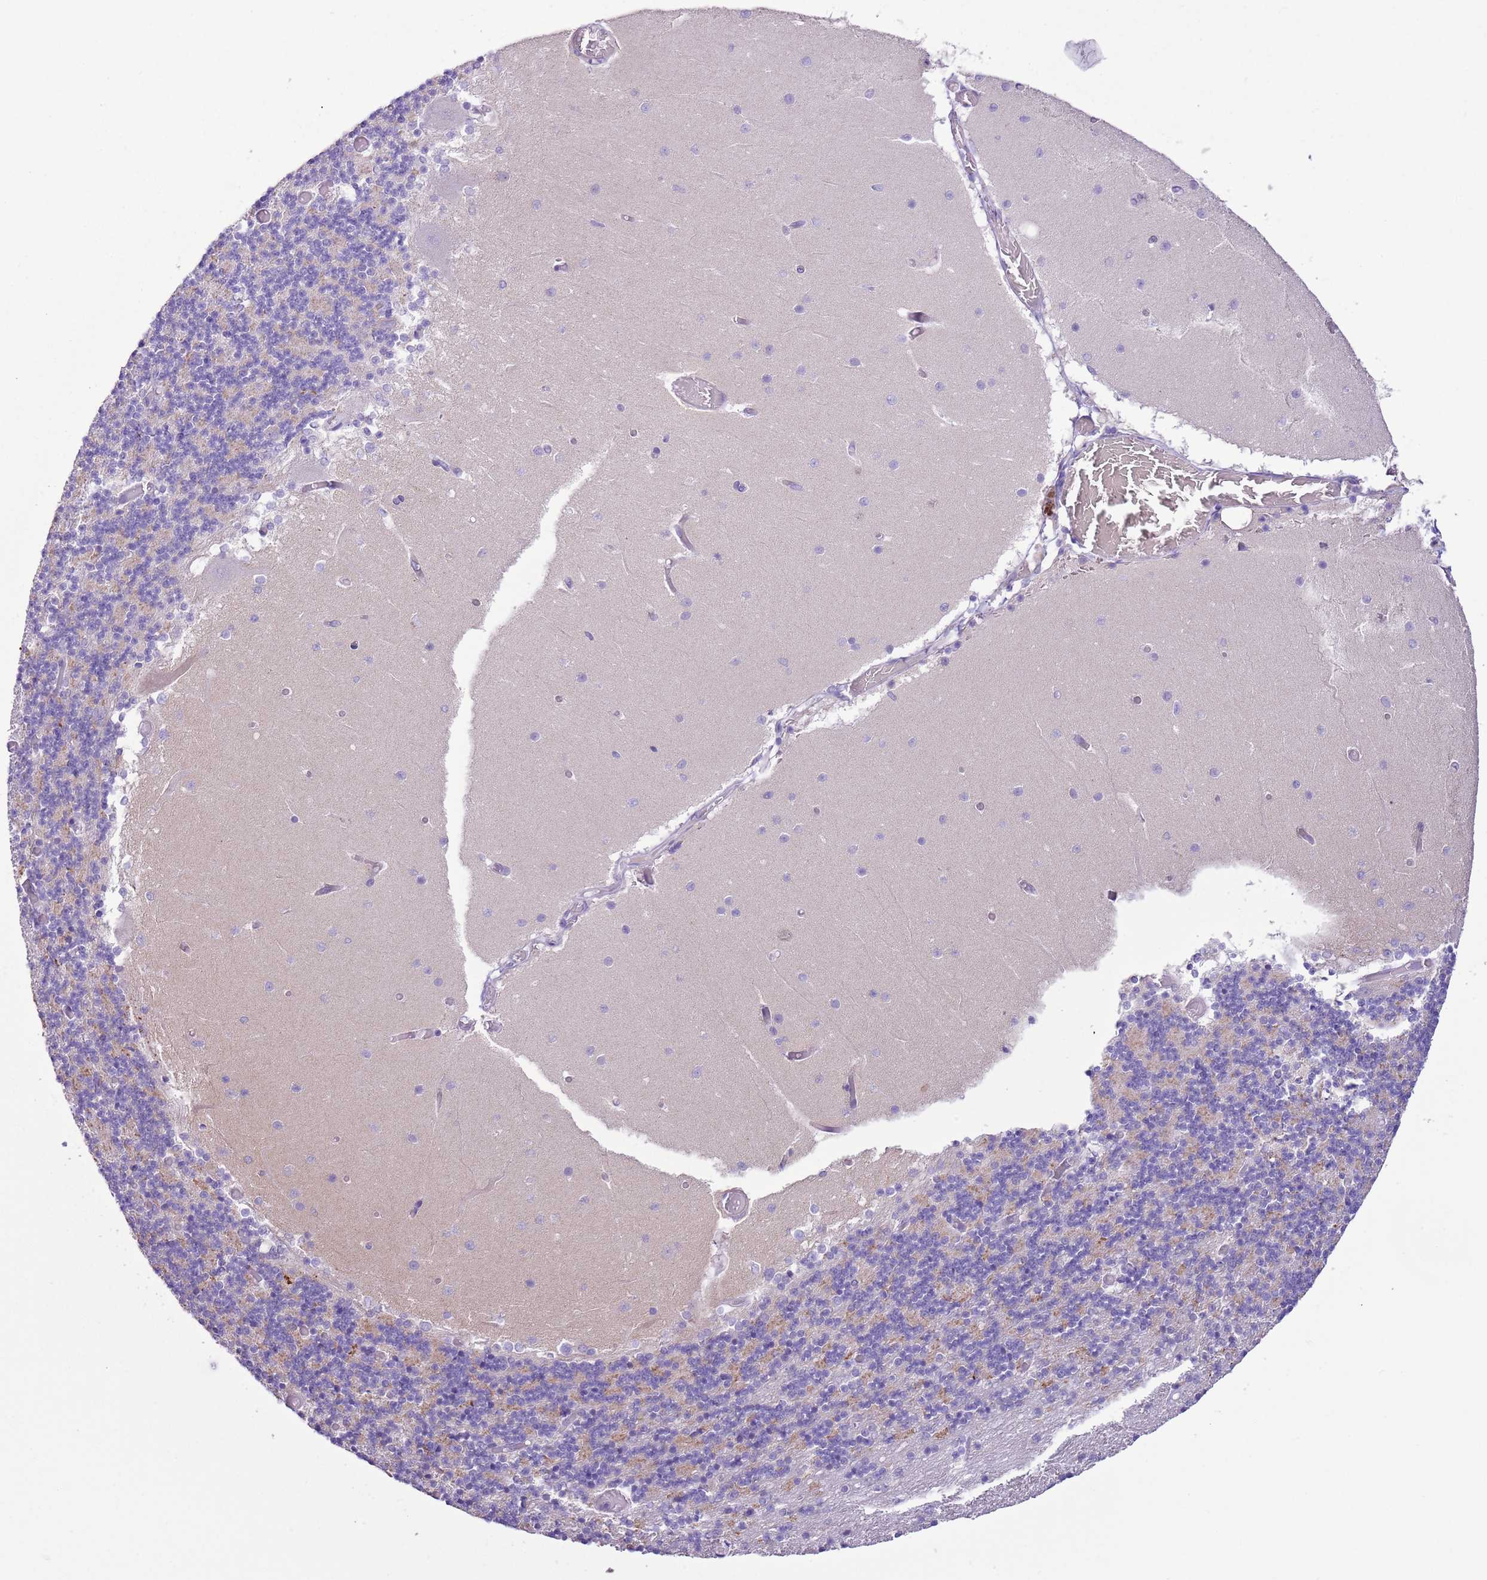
{"staining": {"intensity": "negative", "quantity": "none", "location": "none"}, "tissue": "cerebellum", "cell_type": "Cells in granular layer", "image_type": "normal", "snomed": [{"axis": "morphology", "description": "Normal tissue, NOS"}, {"axis": "topography", "description": "Cerebellum"}], "caption": "High magnification brightfield microscopy of unremarkable cerebellum stained with DAB (3,3'-diaminobenzidine) (brown) and counterstained with hematoxylin (blue): cells in granular layer show no significant positivity. The staining was performed using DAB (3,3'-diaminobenzidine) to visualize the protein expression in brown, while the nuclei were stained in blue with hematoxylin (Magnification: 20x).", "gene": "SLC7A14", "patient": {"sex": "female", "age": 28}}